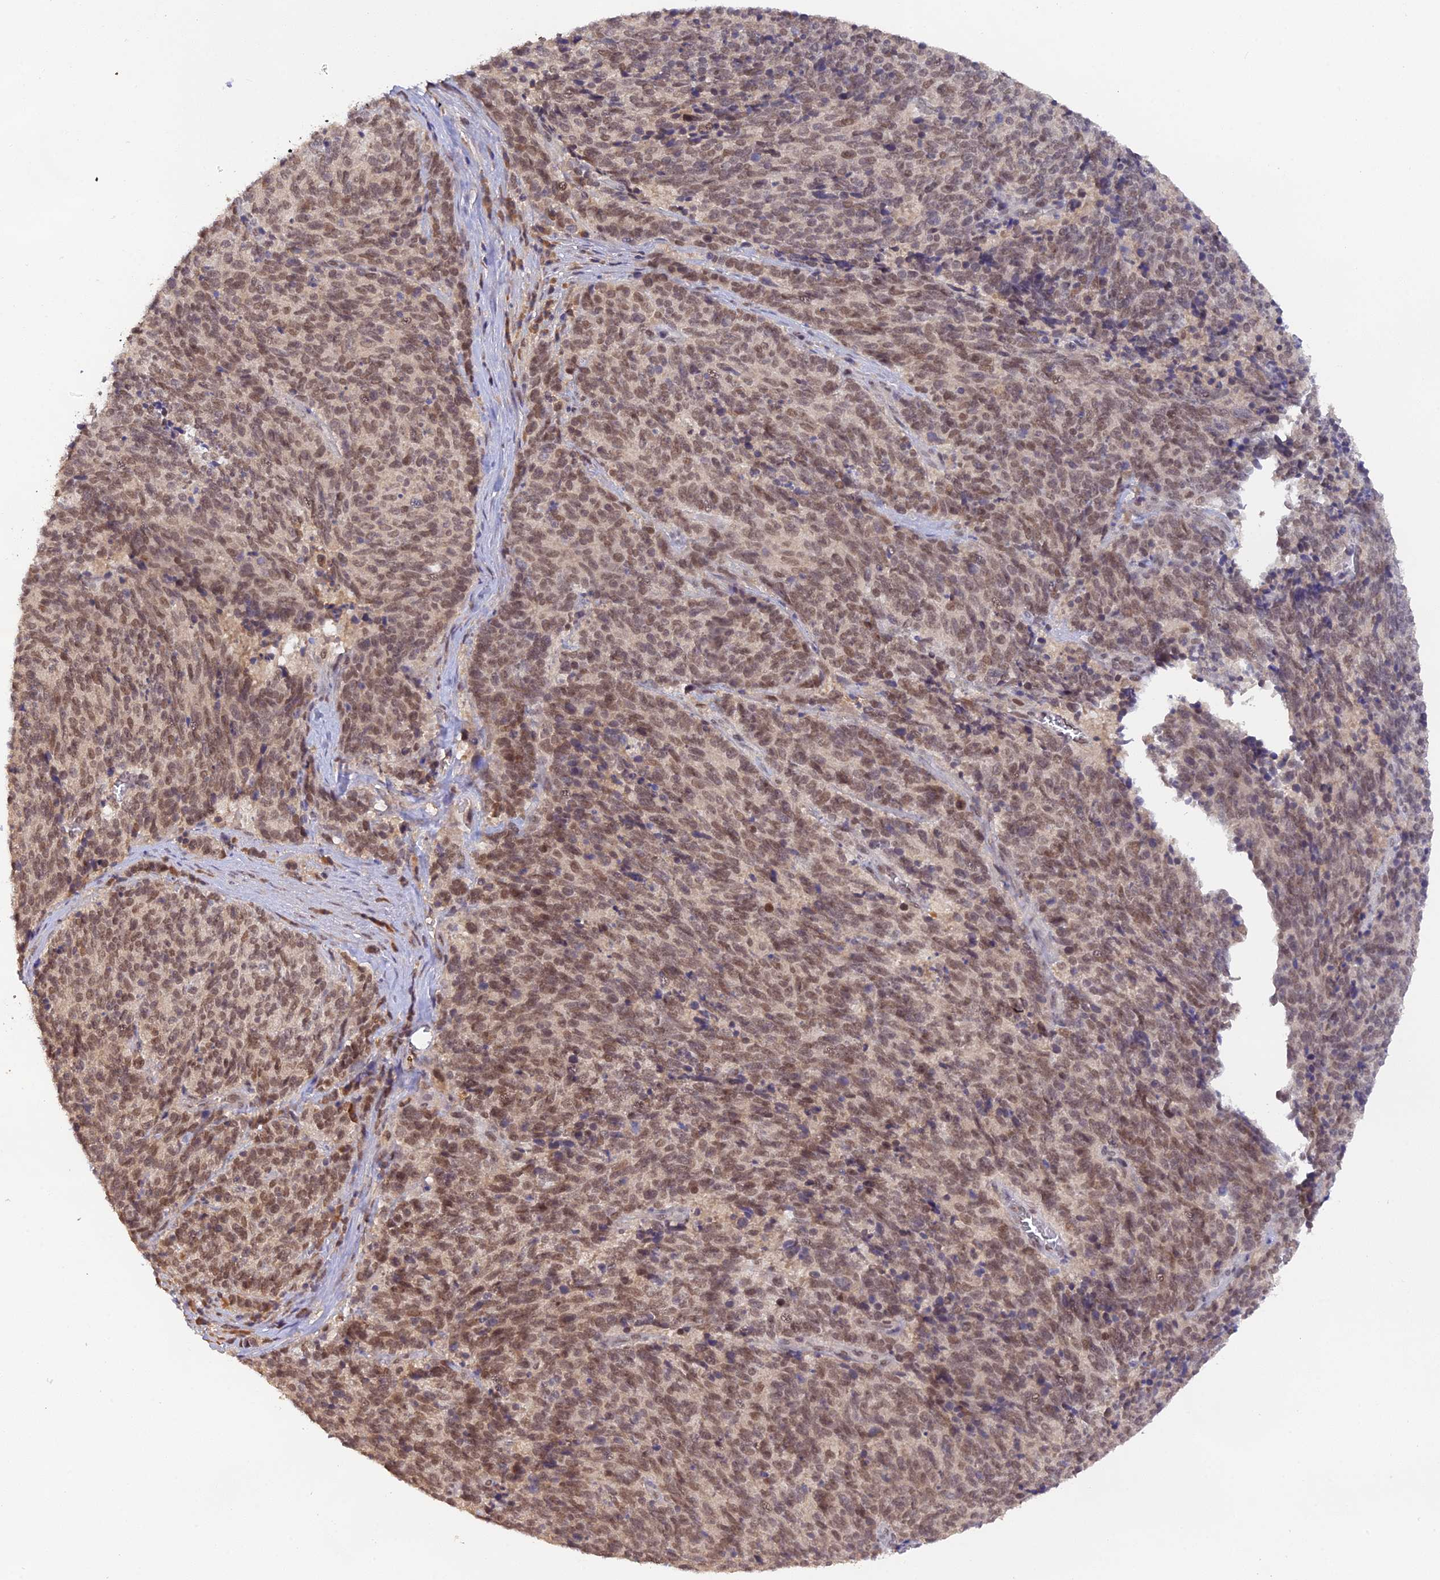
{"staining": {"intensity": "moderate", "quantity": ">75%", "location": "nuclear"}, "tissue": "cervical cancer", "cell_type": "Tumor cells", "image_type": "cancer", "snomed": [{"axis": "morphology", "description": "Squamous cell carcinoma, NOS"}, {"axis": "topography", "description": "Cervix"}], "caption": "Protein staining of cervical cancer tissue demonstrates moderate nuclear staining in approximately >75% of tumor cells.", "gene": "ZNF436", "patient": {"sex": "female", "age": 29}}